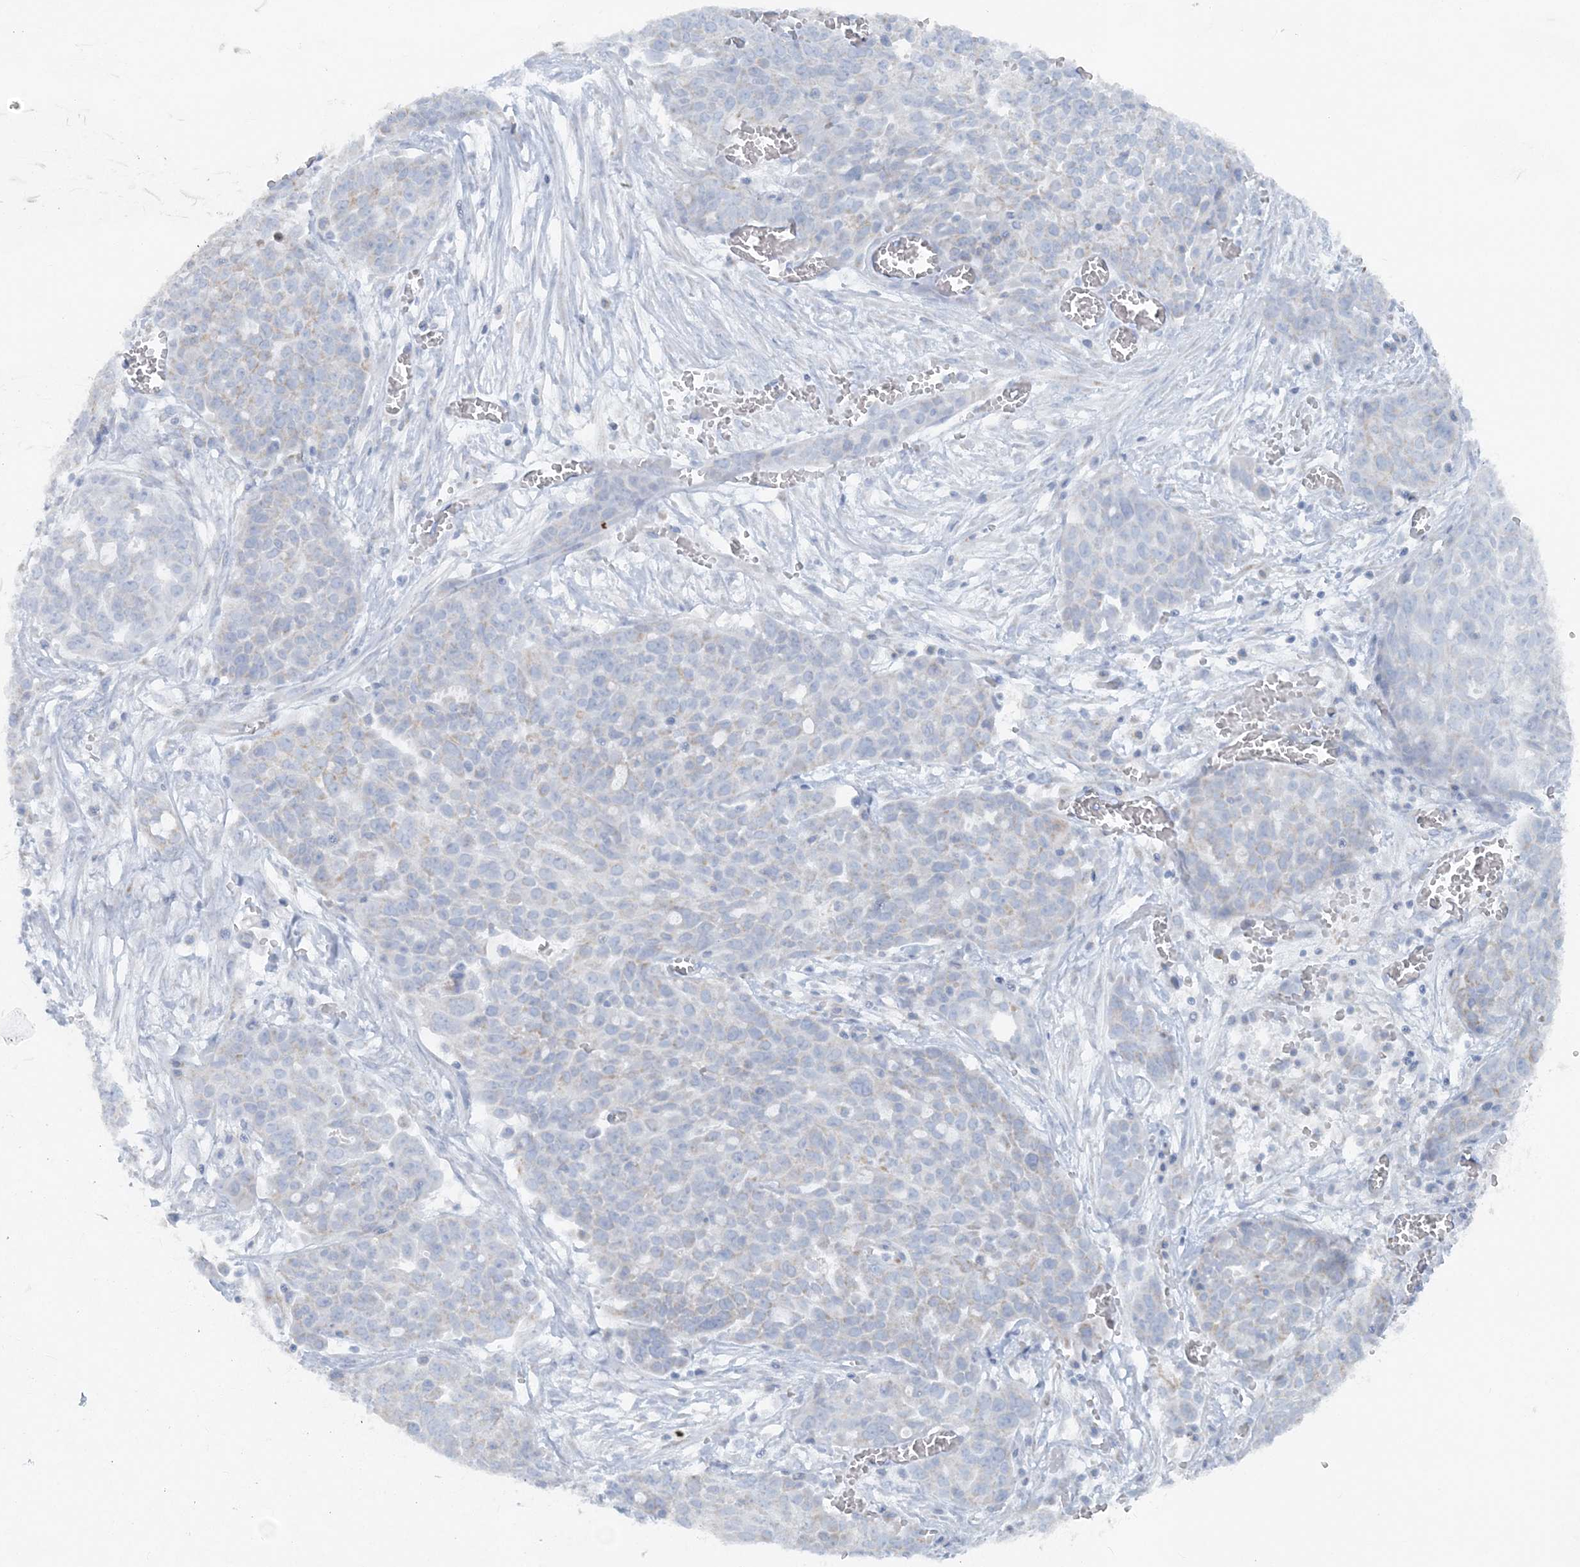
{"staining": {"intensity": "negative", "quantity": "none", "location": "none"}, "tissue": "ovarian cancer", "cell_type": "Tumor cells", "image_type": "cancer", "snomed": [{"axis": "morphology", "description": "Cystadenocarcinoma, serous, NOS"}, {"axis": "topography", "description": "Soft tissue"}, {"axis": "topography", "description": "Ovary"}], "caption": "This is an immunohistochemistry (IHC) photomicrograph of ovarian cancer (serous cystadenocarcinoma). There is no positivity in tumor cells.", "gene": "PCCB", "patient": {"sex": "female", "age": 57}}